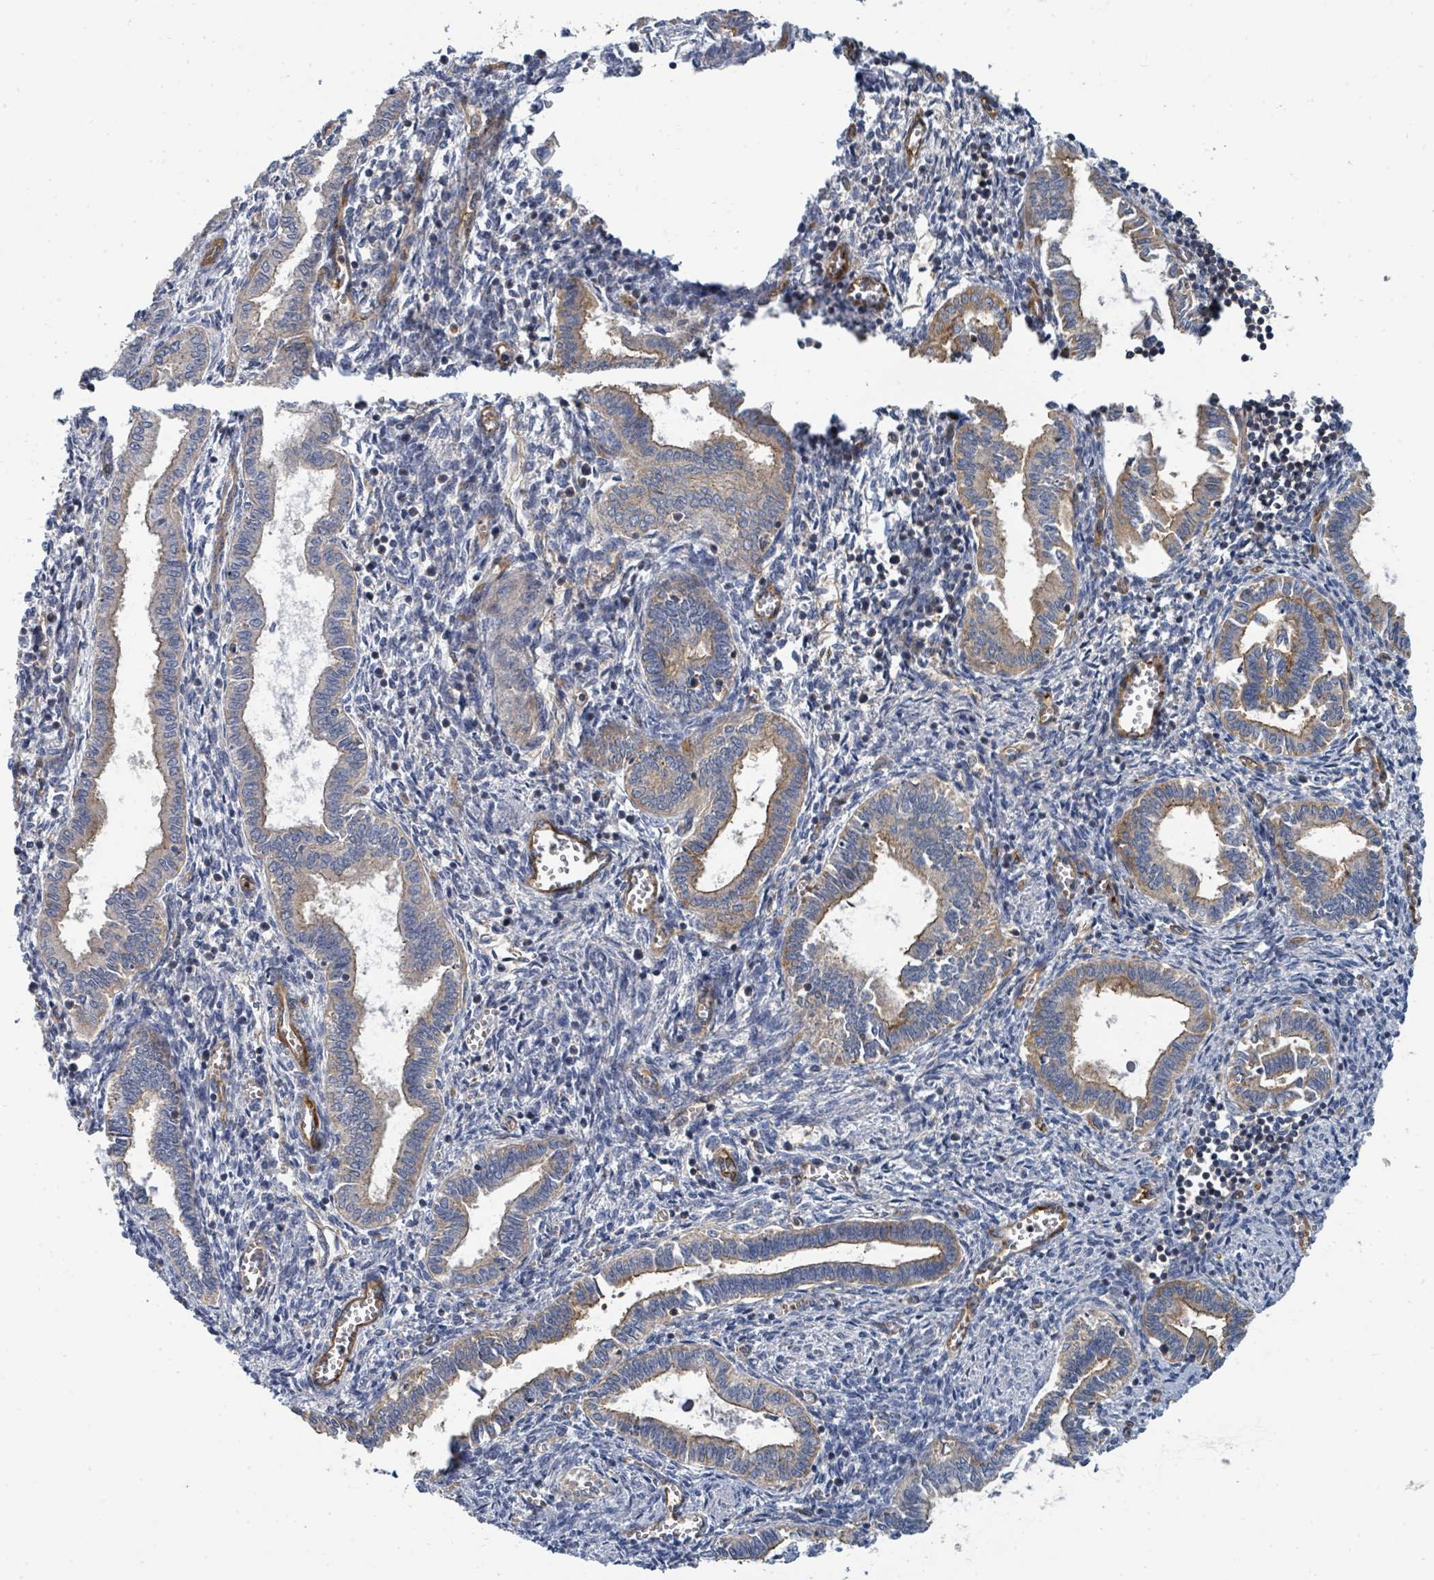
{"staining": {"intensity": "negative", "quantity": "none", "location": "none"}, "tissue": "endometrium", "cell_type": "Cells in endometrial stroma", "image_type": "normal", "snomed": [{"axis": "morphology", "description": "Normal tissue, NOS"}, {"axis": "topography", "description": "Endometrium"}], "caption": "The immunohistochemistry image has no significant positivity in cells in endometrial stroma of endometrium. Nuclei are stained in blue.", "gene": "BOLA2B", "patient": {"sex": "female", "age": 37}}